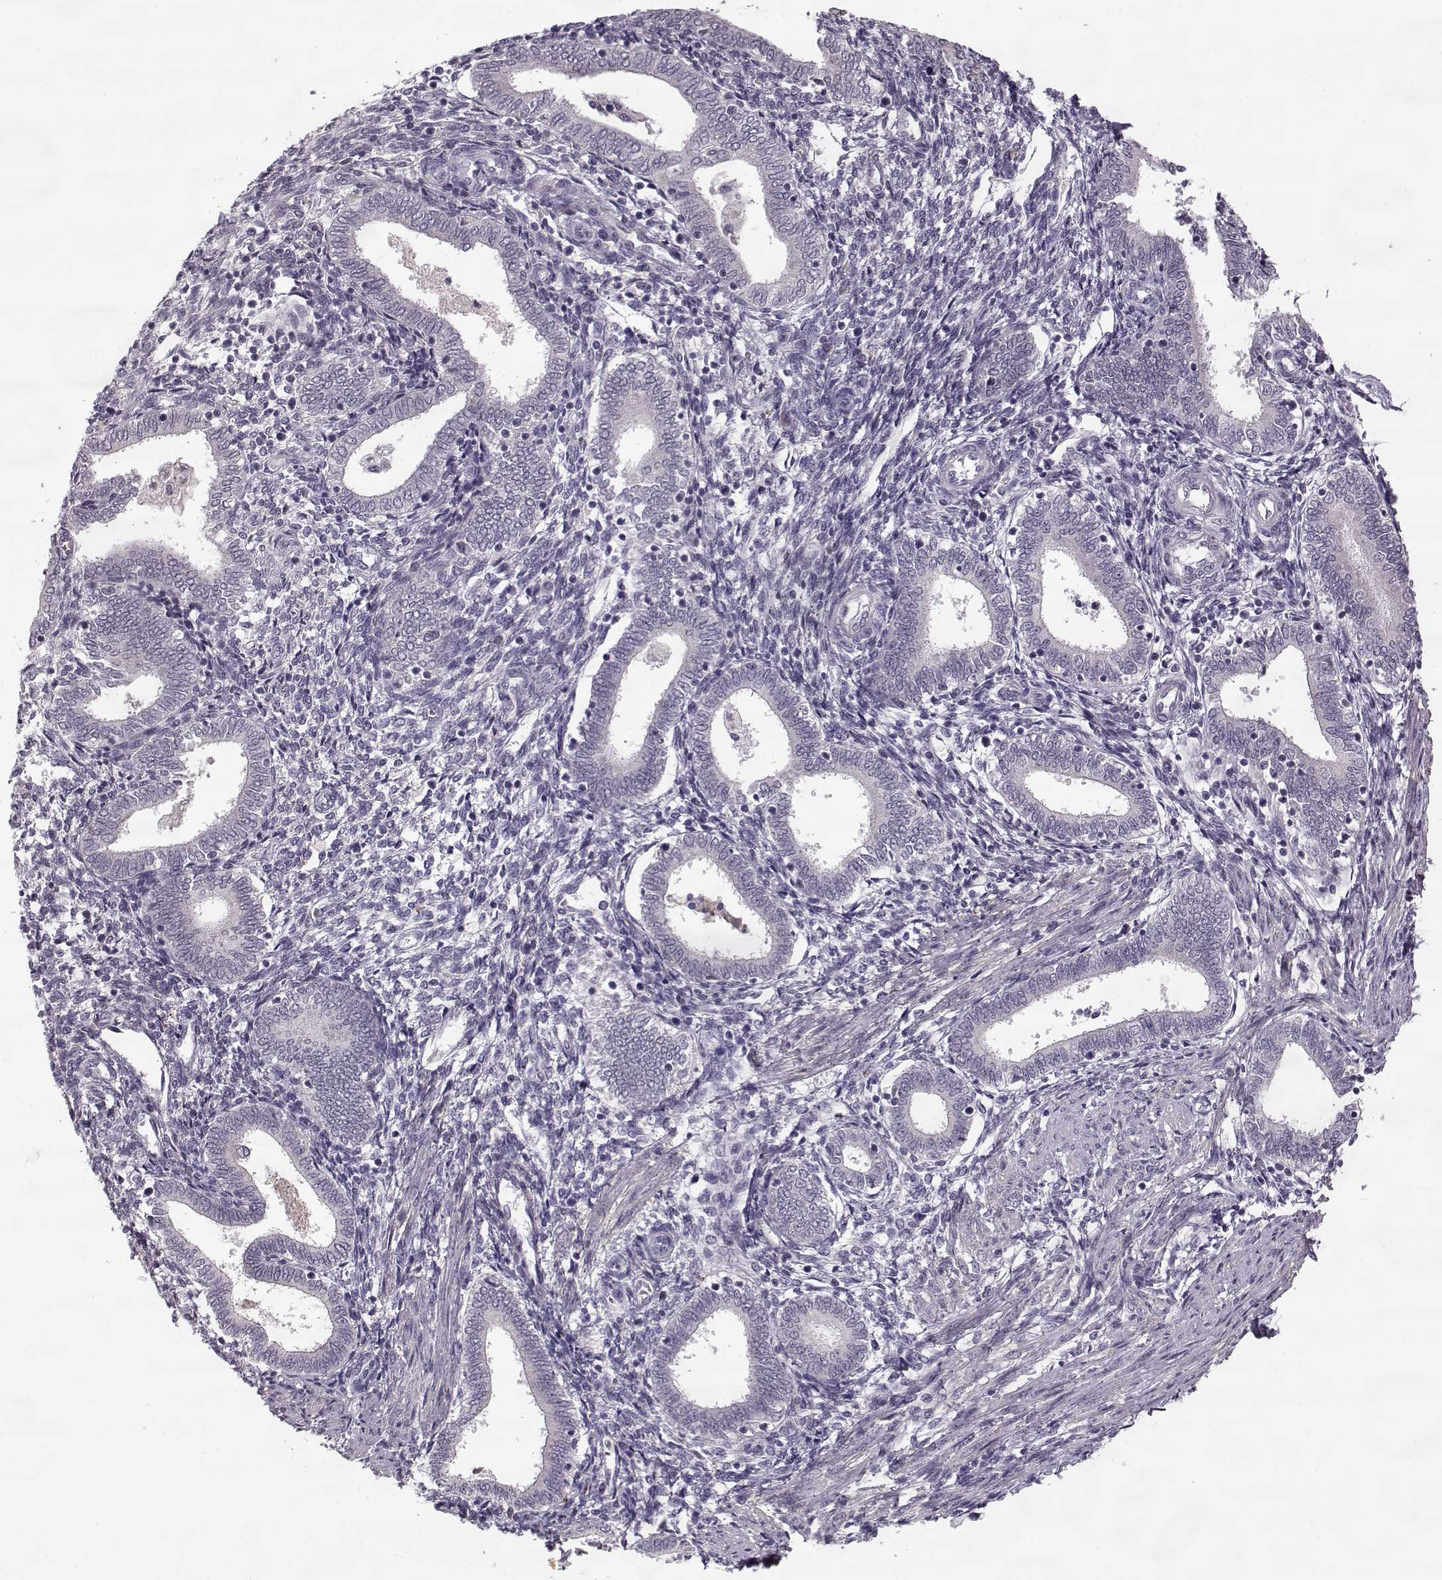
{"staining": {"intensity": "negative", "quantity": "none", "location": "none"}, "tissue": "endometrium", "cell_type": "Cells in endometrial stroma", "image_type": "normal", "snomed": [{"axis": "morphology", "description": "Normal tissue, NOS"}, {"axis": "topography", "description": "Endometrium"}], "caption": "IHC of normal endometrium exhibits no expression in cells in endometrial stroma. (Immunohistochemistry, brightfield microscopy, high magnification).", "gene": "ACOT11", "patient": {"sex": "female", "age": 42}}